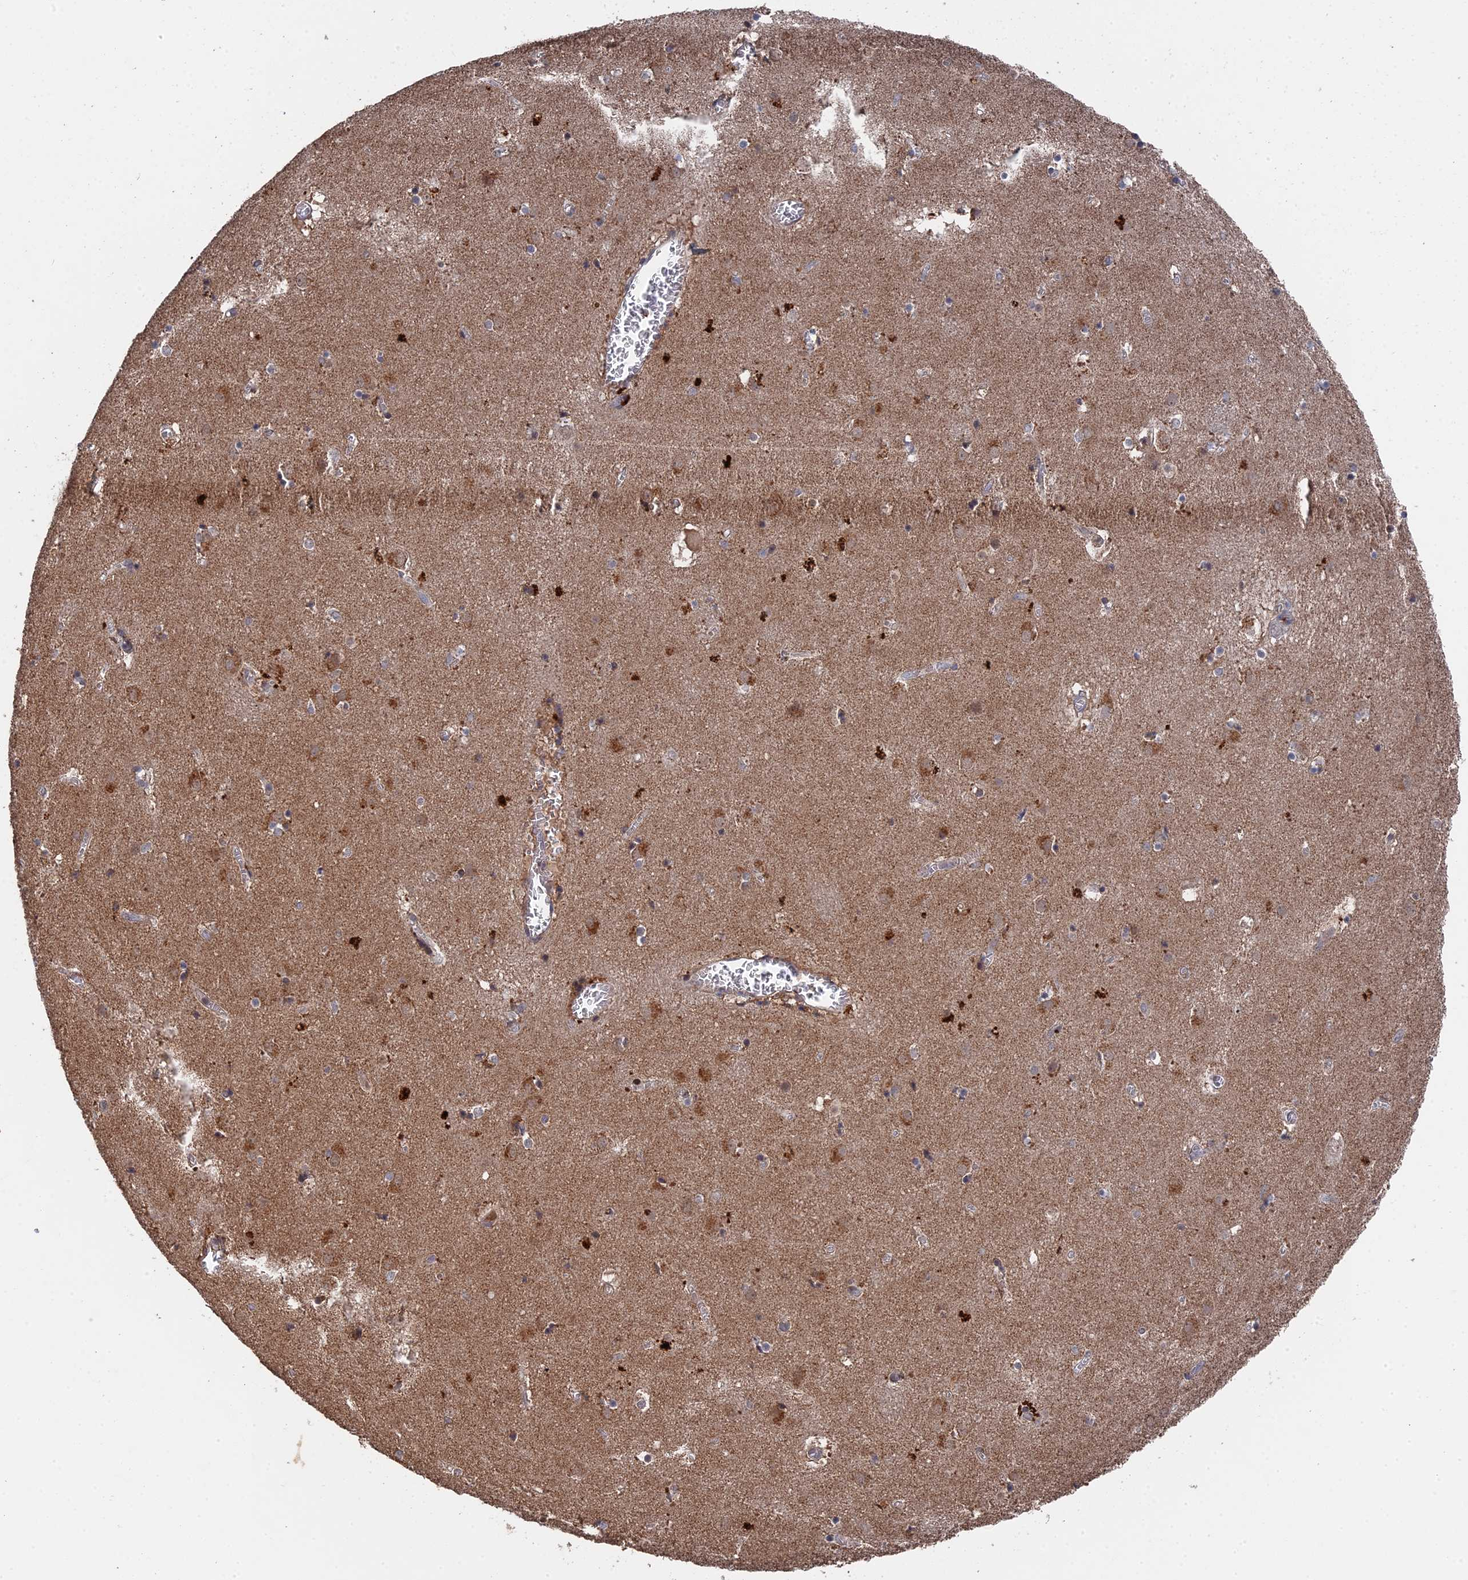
{"staining": {"intensity": "moderate", "quantity": "<25%", "location": "cytoplasmic/membranous"}, "tissue": "caudate", "cell_type": "Glial cells", "image_type": "normal", "snomed": [{"axis": "morphology", "description": "Normal tissue, NOS"}, {"axis": "topography", "description": "Lateral ventricle wall"}], "caption": "High-power microscopy captured an IHC image of normal caudate, revealing moderate cytoplasmic/membranous staining in approximately <25% of glial cells.", "gene": "CEACAM21", "patient": {"sex": "male", "age": 70}}